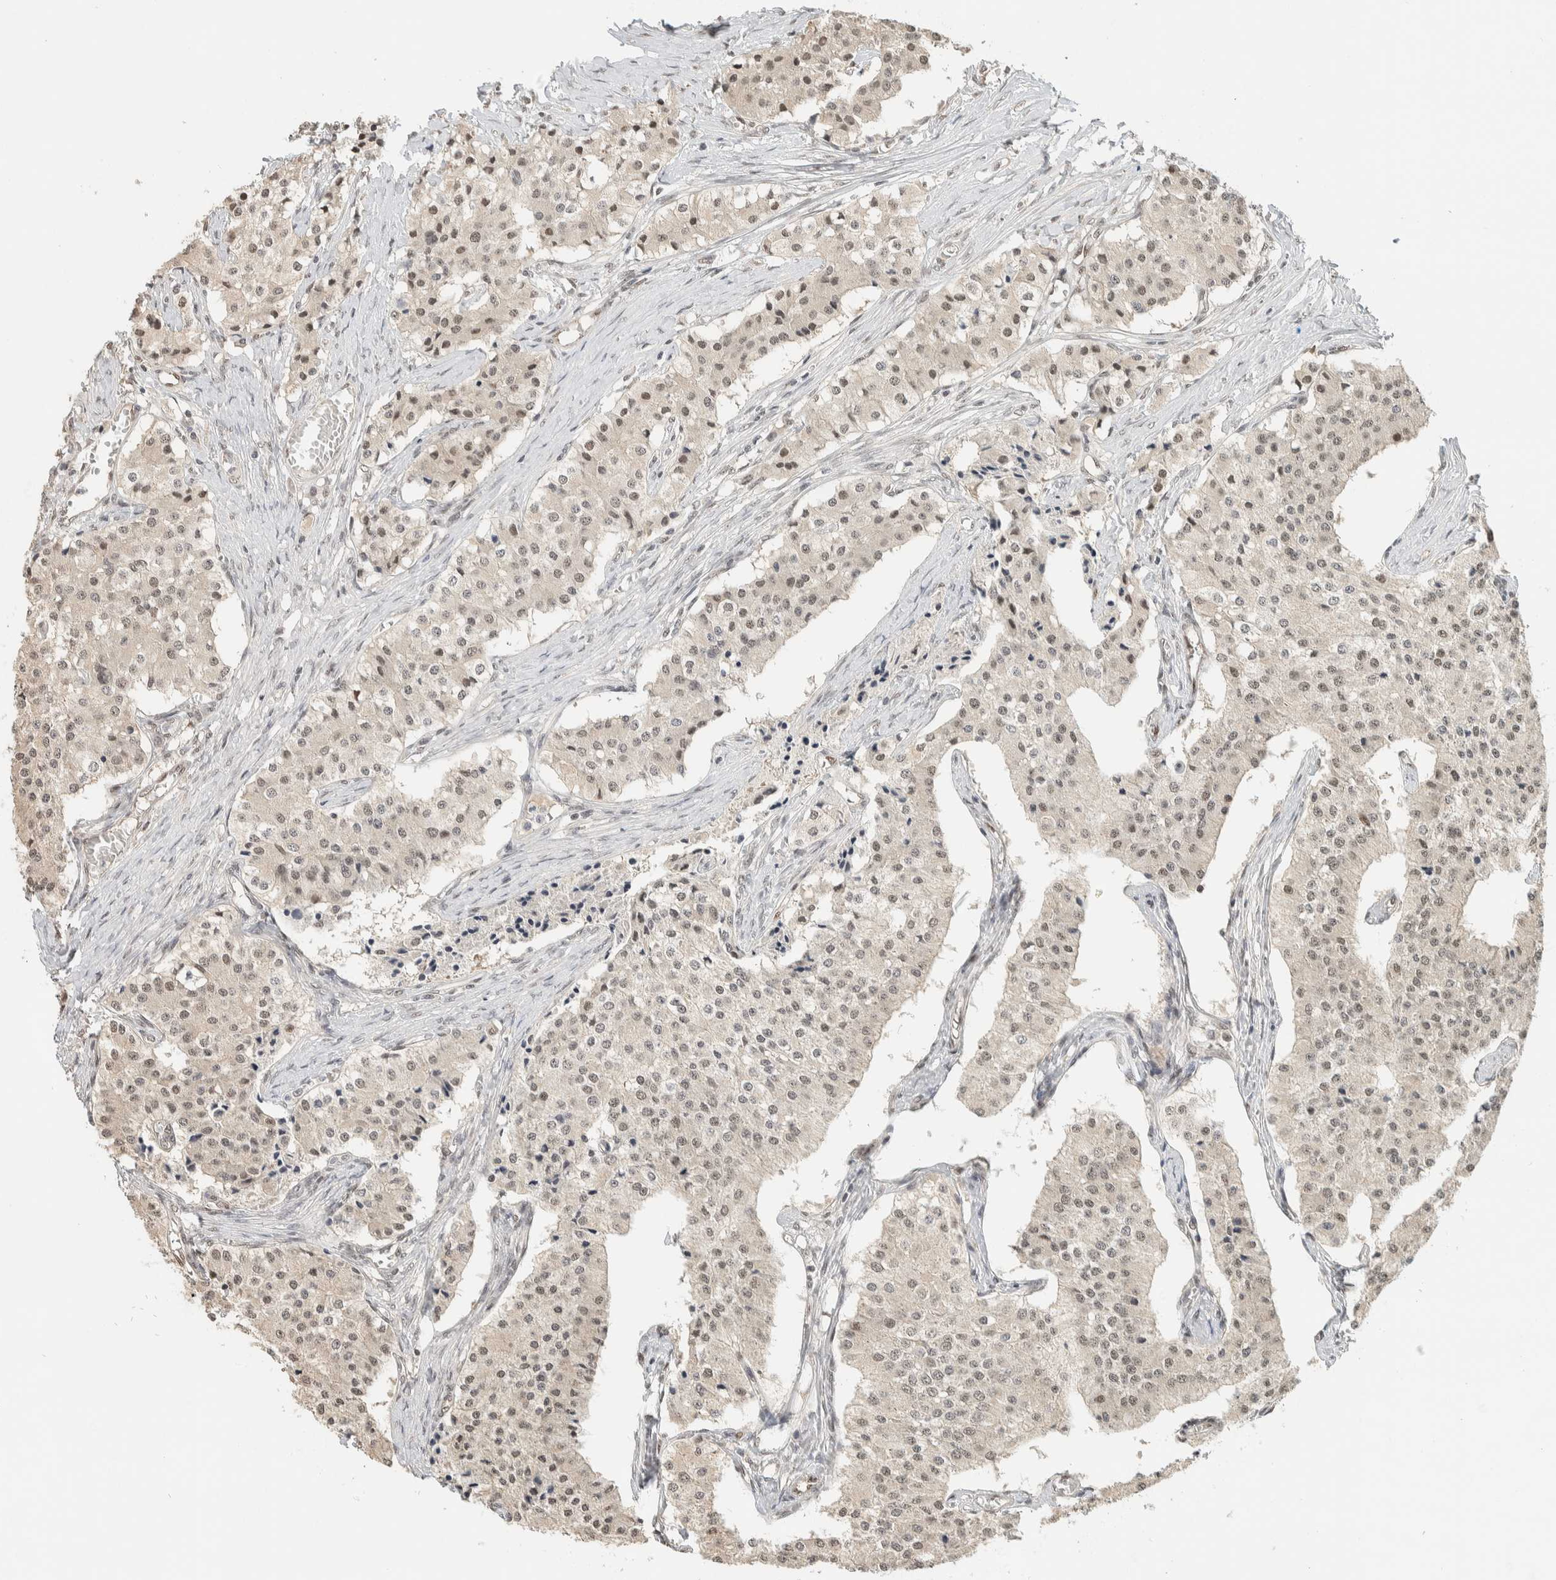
{"staining": {"intensity": "weak", "quantity": ">75%", "location": "nuclear"}, "tissue": "carcinoid", "cell_type": "Tumor cells", "image_type": "cancer", "snomed": [{"axis": "morphology", "description": "Carcinoid, malignant, NOS"}, {"axis": "topography", "description": "Colon"}], "caption": "Protein expression analysis of human carcinoid reveals weak nuclear staining in approximately >75% of tumor cells.", "gene": "PUS7", "patient": {"sex": "female", "age": 52}}